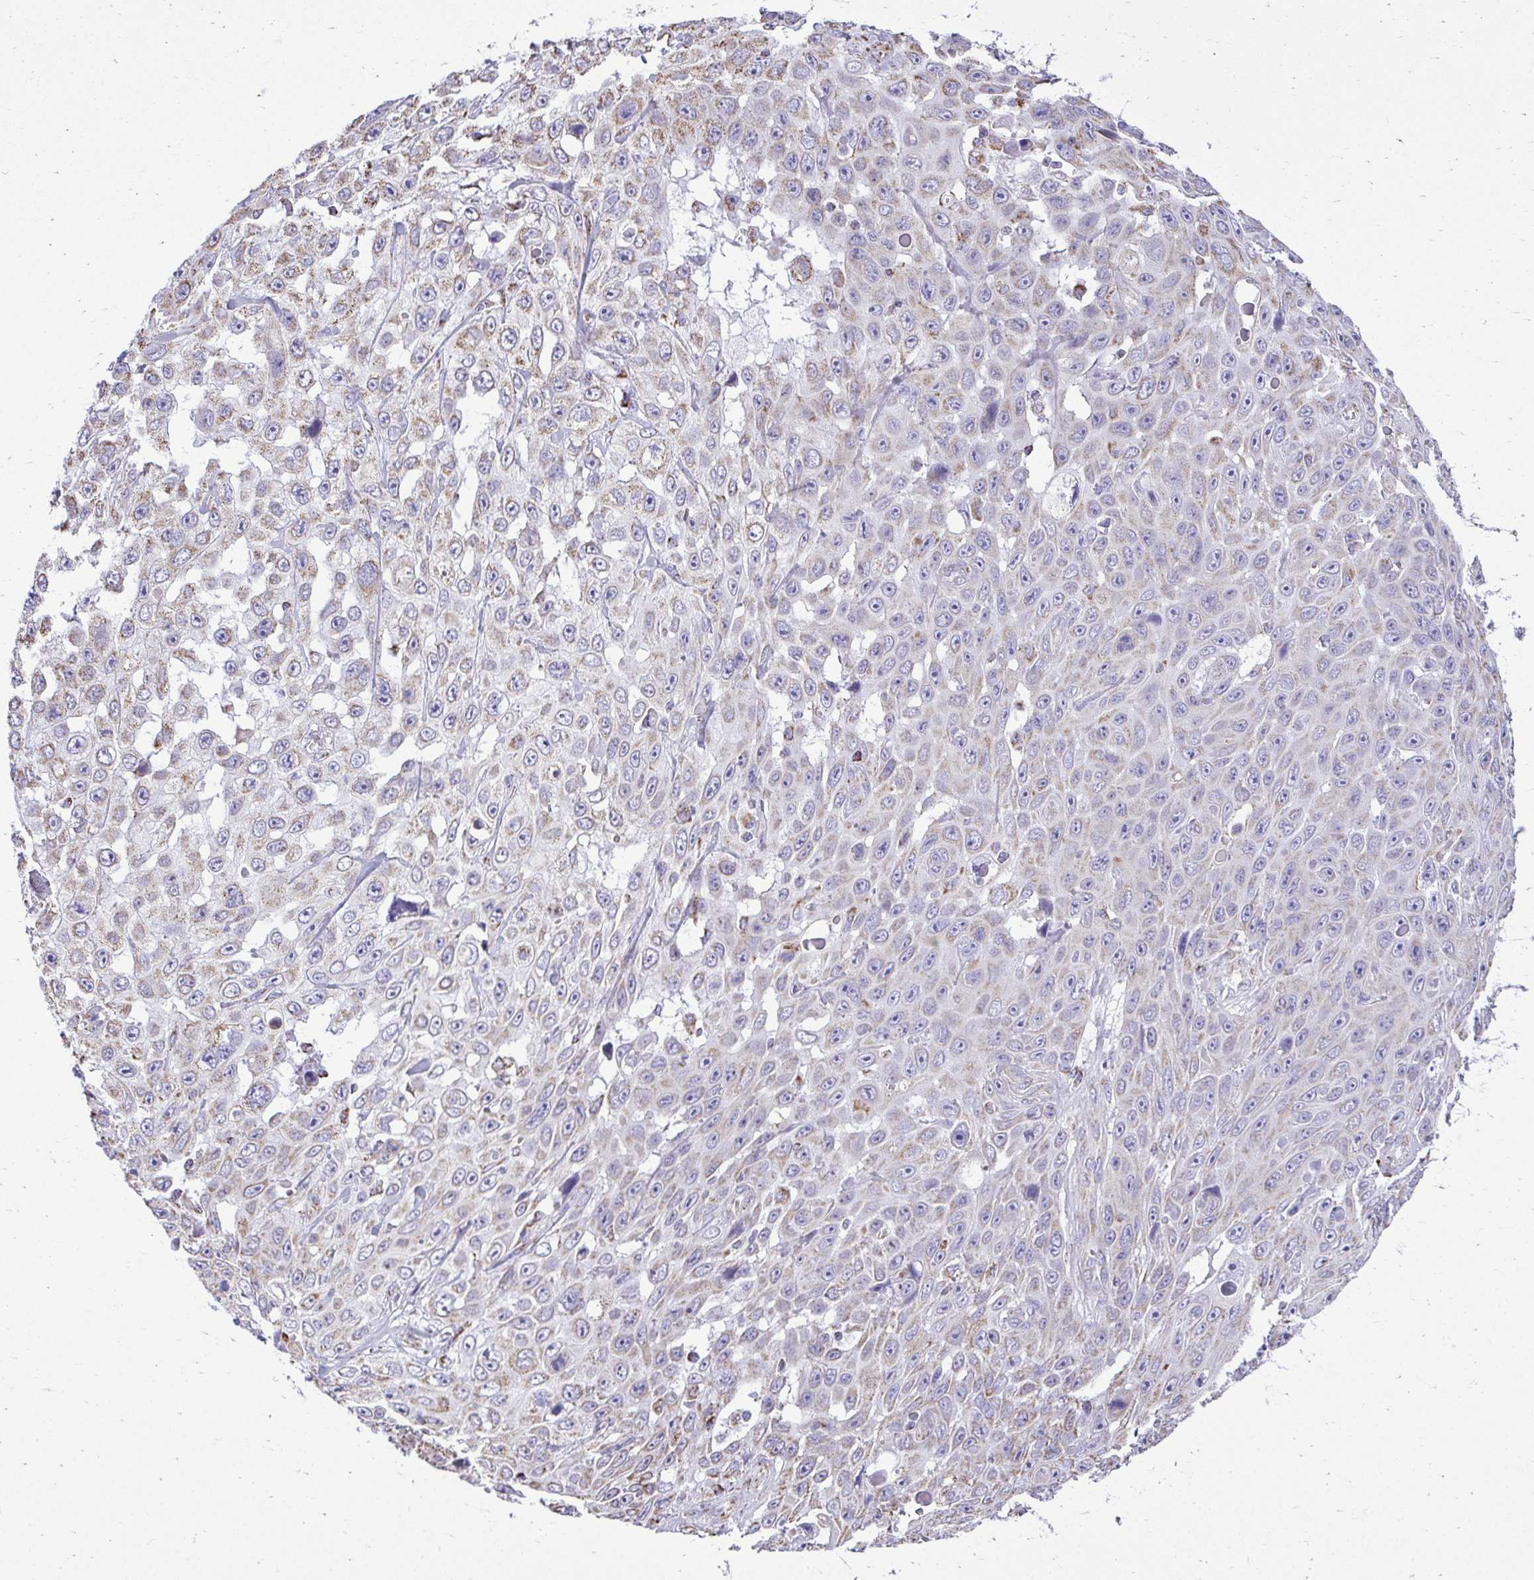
{"staining": {"intensity": "weak", "quantity": "25%-75%", "location": "cytoplasmic/membranous"}, "tissue": "skin cancer", "cell_type": "Tumor cells", "image_type": "cancer", "snomed": [{"axis": "morphology", "description": "Squamous cell carcinoma, NOS"}, {"axis": "topography", "description": "Skin"}], "caption": "Immunohistochemistry (IHC) staining of skin cancer (squamous cell carcinoma), which demonstrates low levels of weak cytoplasmic/membranous staining in approximately 25%-75% of tumor cells indicating weak cytoplasmic/membranous protein expression. The staining was performed using DAB (3,3'-diaminobenzidine) (brown) for protein detection and nuclei were counterstained in hematoxylin (blue).", "gene": "MPZL2", "patient": {"sex": "male", "age": 82}}